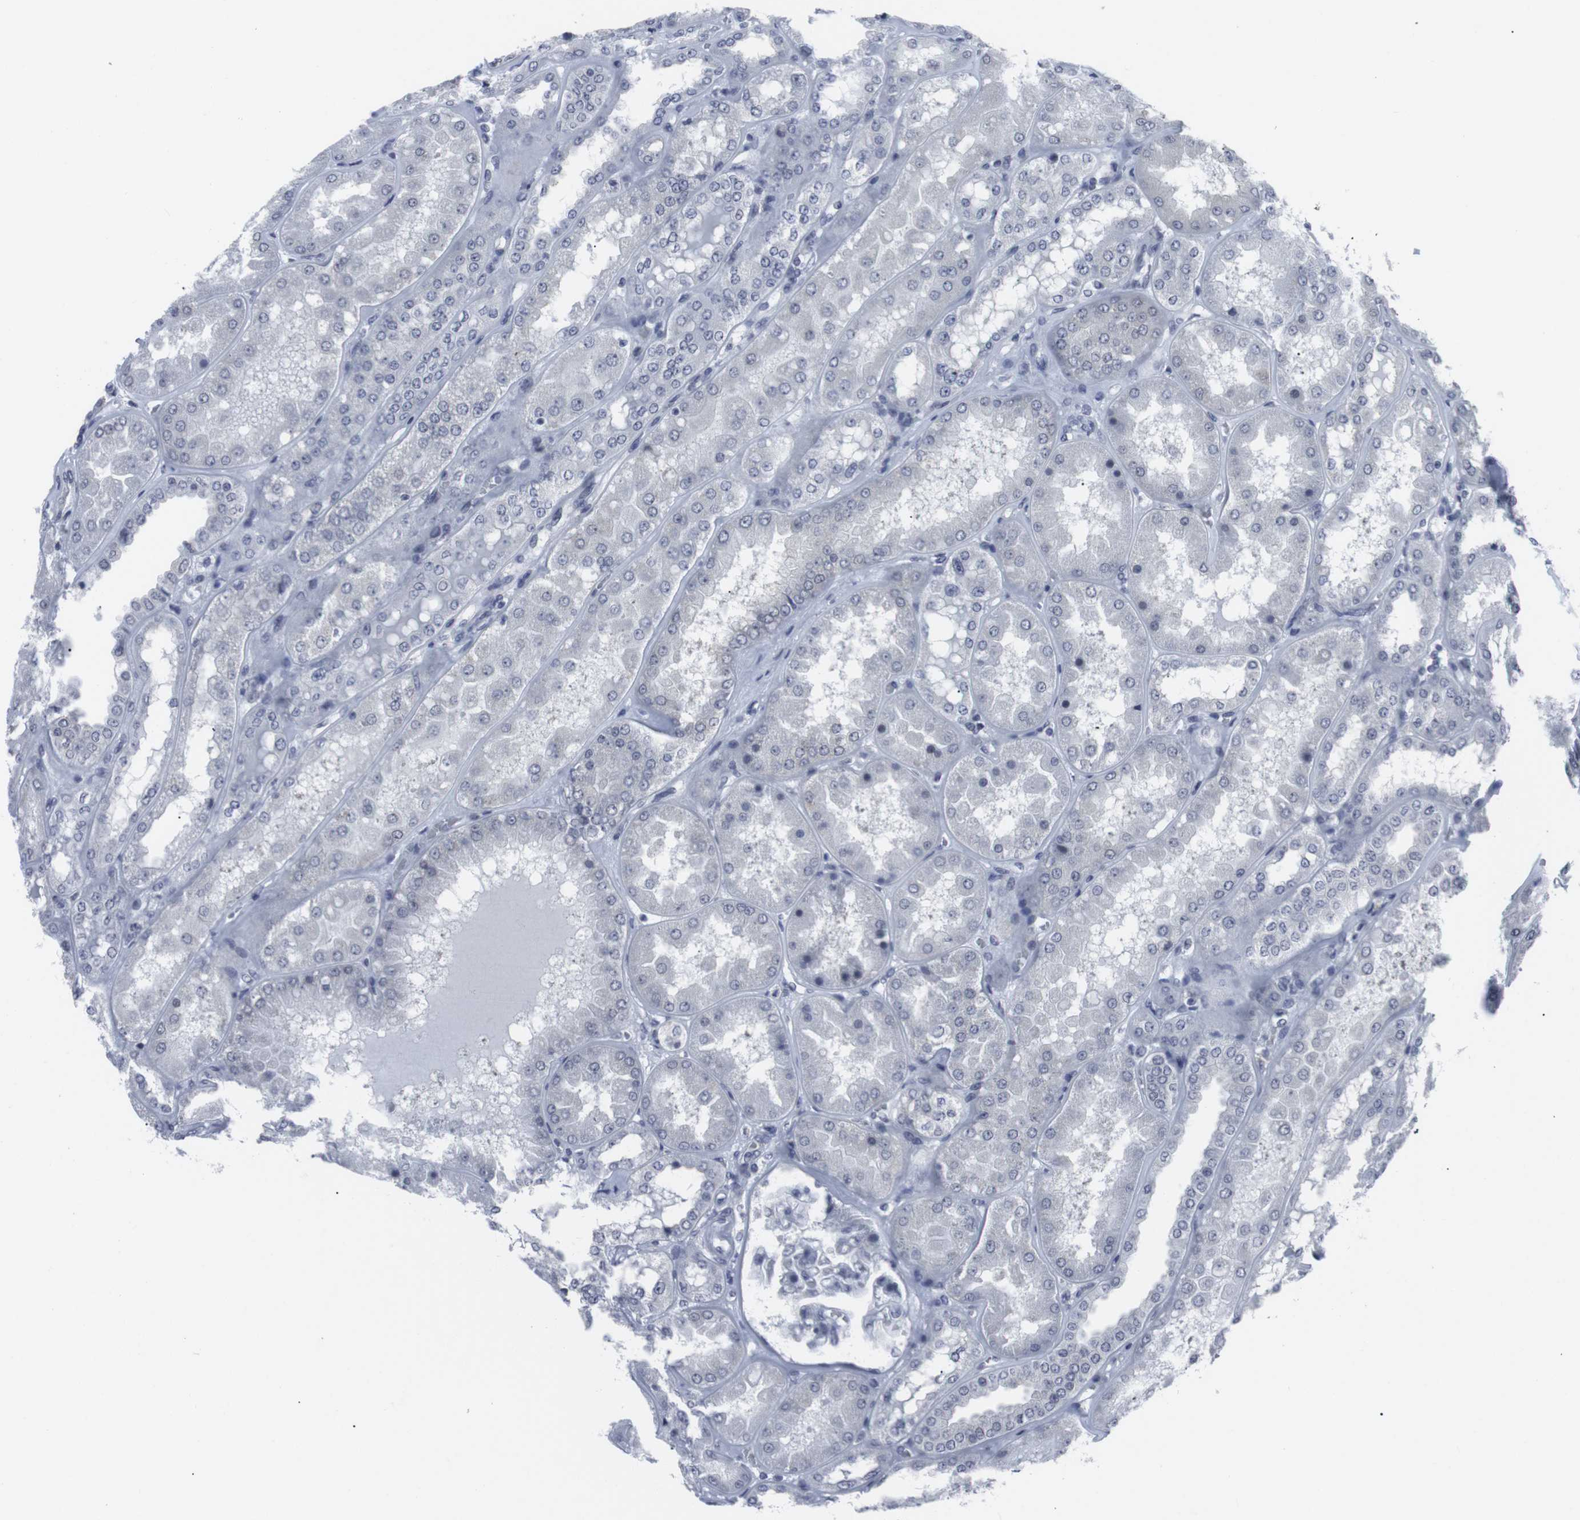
{"staining": {"intensity": "negative", "quantity": "none", "location": "none"}, "tissue": "kidney", "cell_type": "Cells in glomeruli", "image_type": "normal", "snomed": [{"axis": "morphology", "description": "Normal tissue, NOS"}, {"axis": "topography", "description": "Kidney"}], "caption": "Cells in glomeruli show no significant expression in benign kidney. (Immunohistochemistry (ihc), brightfield microscopy, high magnification).", "gene": "GEMIN2", "patient": {"sex": "female", "age": 56}}